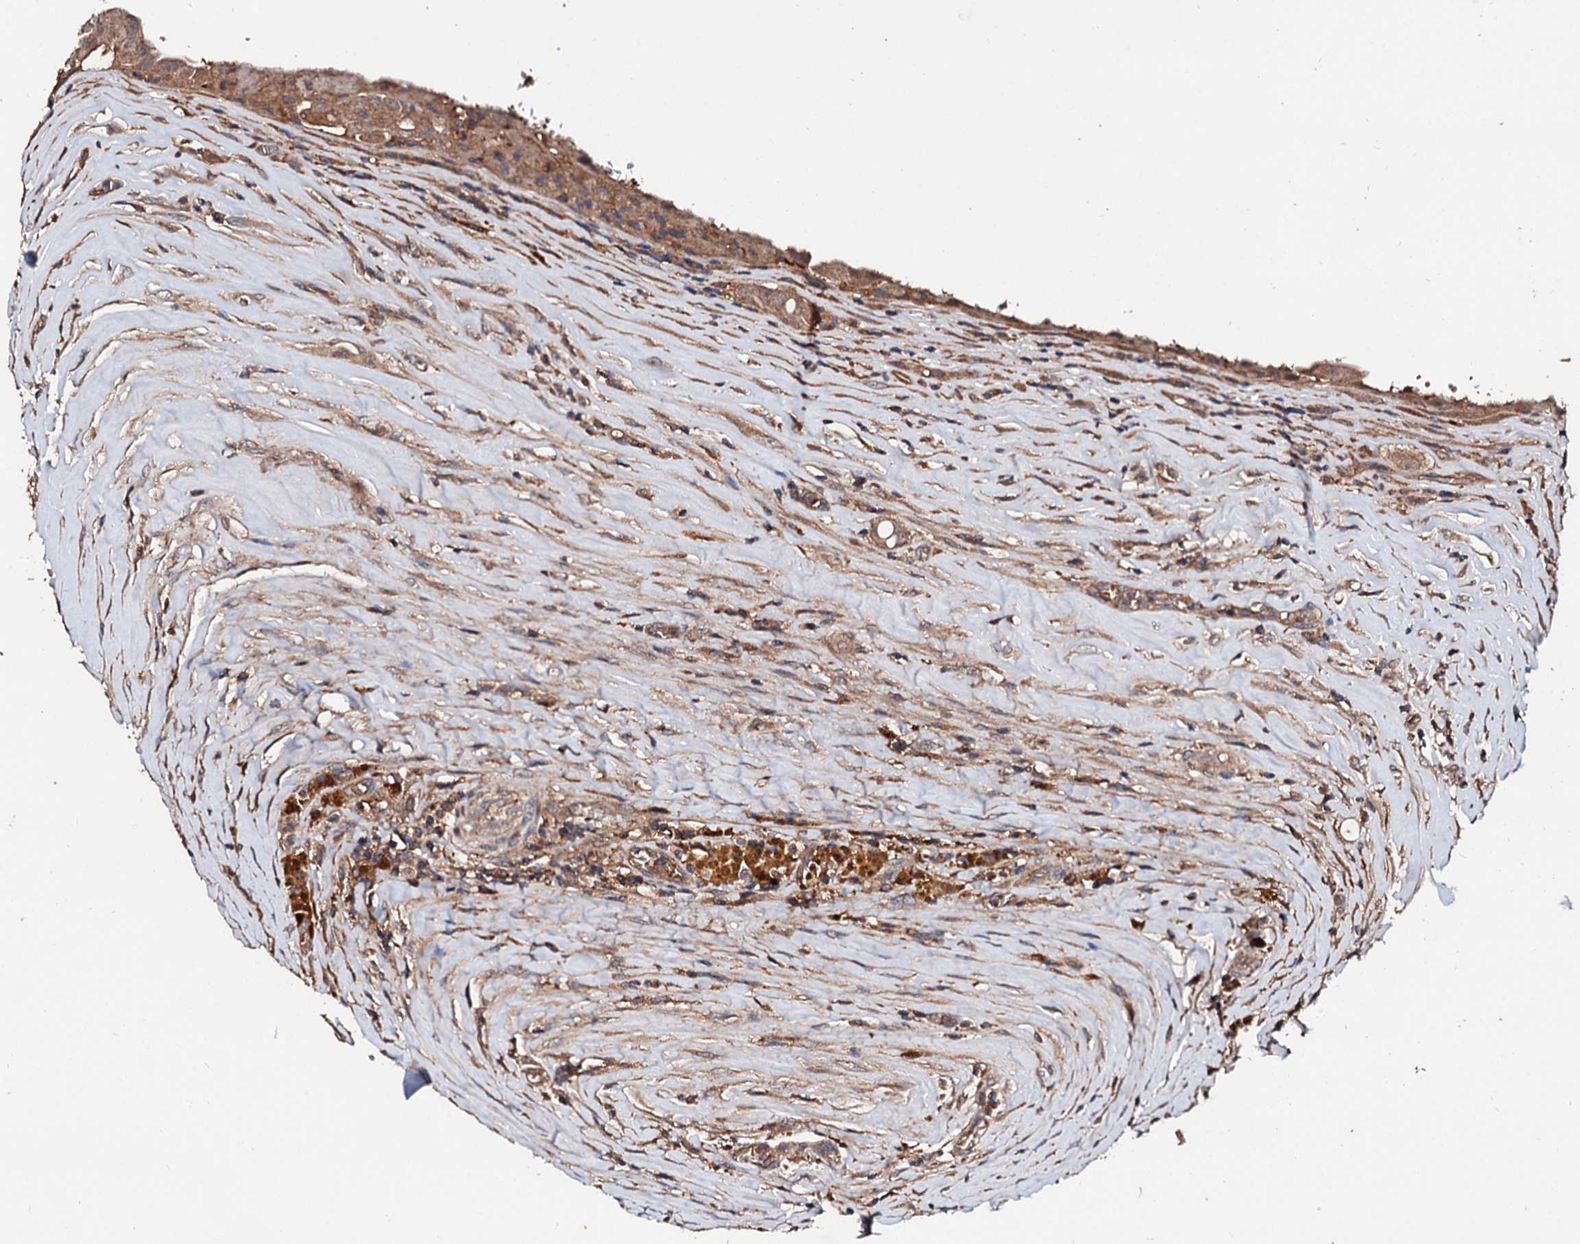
{"staining": {"intensity": "moderate", "quantity": ">75%", "location": "cytoplasmic/membranous"}, "tissue": "thyroid cancer", "cell_type": "Tumor cells", "image_type": "cancer", "snomed": [{"axis": "morphology", "description": "Papillary adenocarcinoma, NOS"}, {"axis": "topography", "description": "Thyroid gland"}], "caption": "Protein staining of papillary adenocarcinoma (thyroid) tissue reveals moderate cytoplasmic/membranous staining in approximately >75% of tumor cells.", "gene": "EXTL1", "patient": {"sex": "male", "age": 77}}